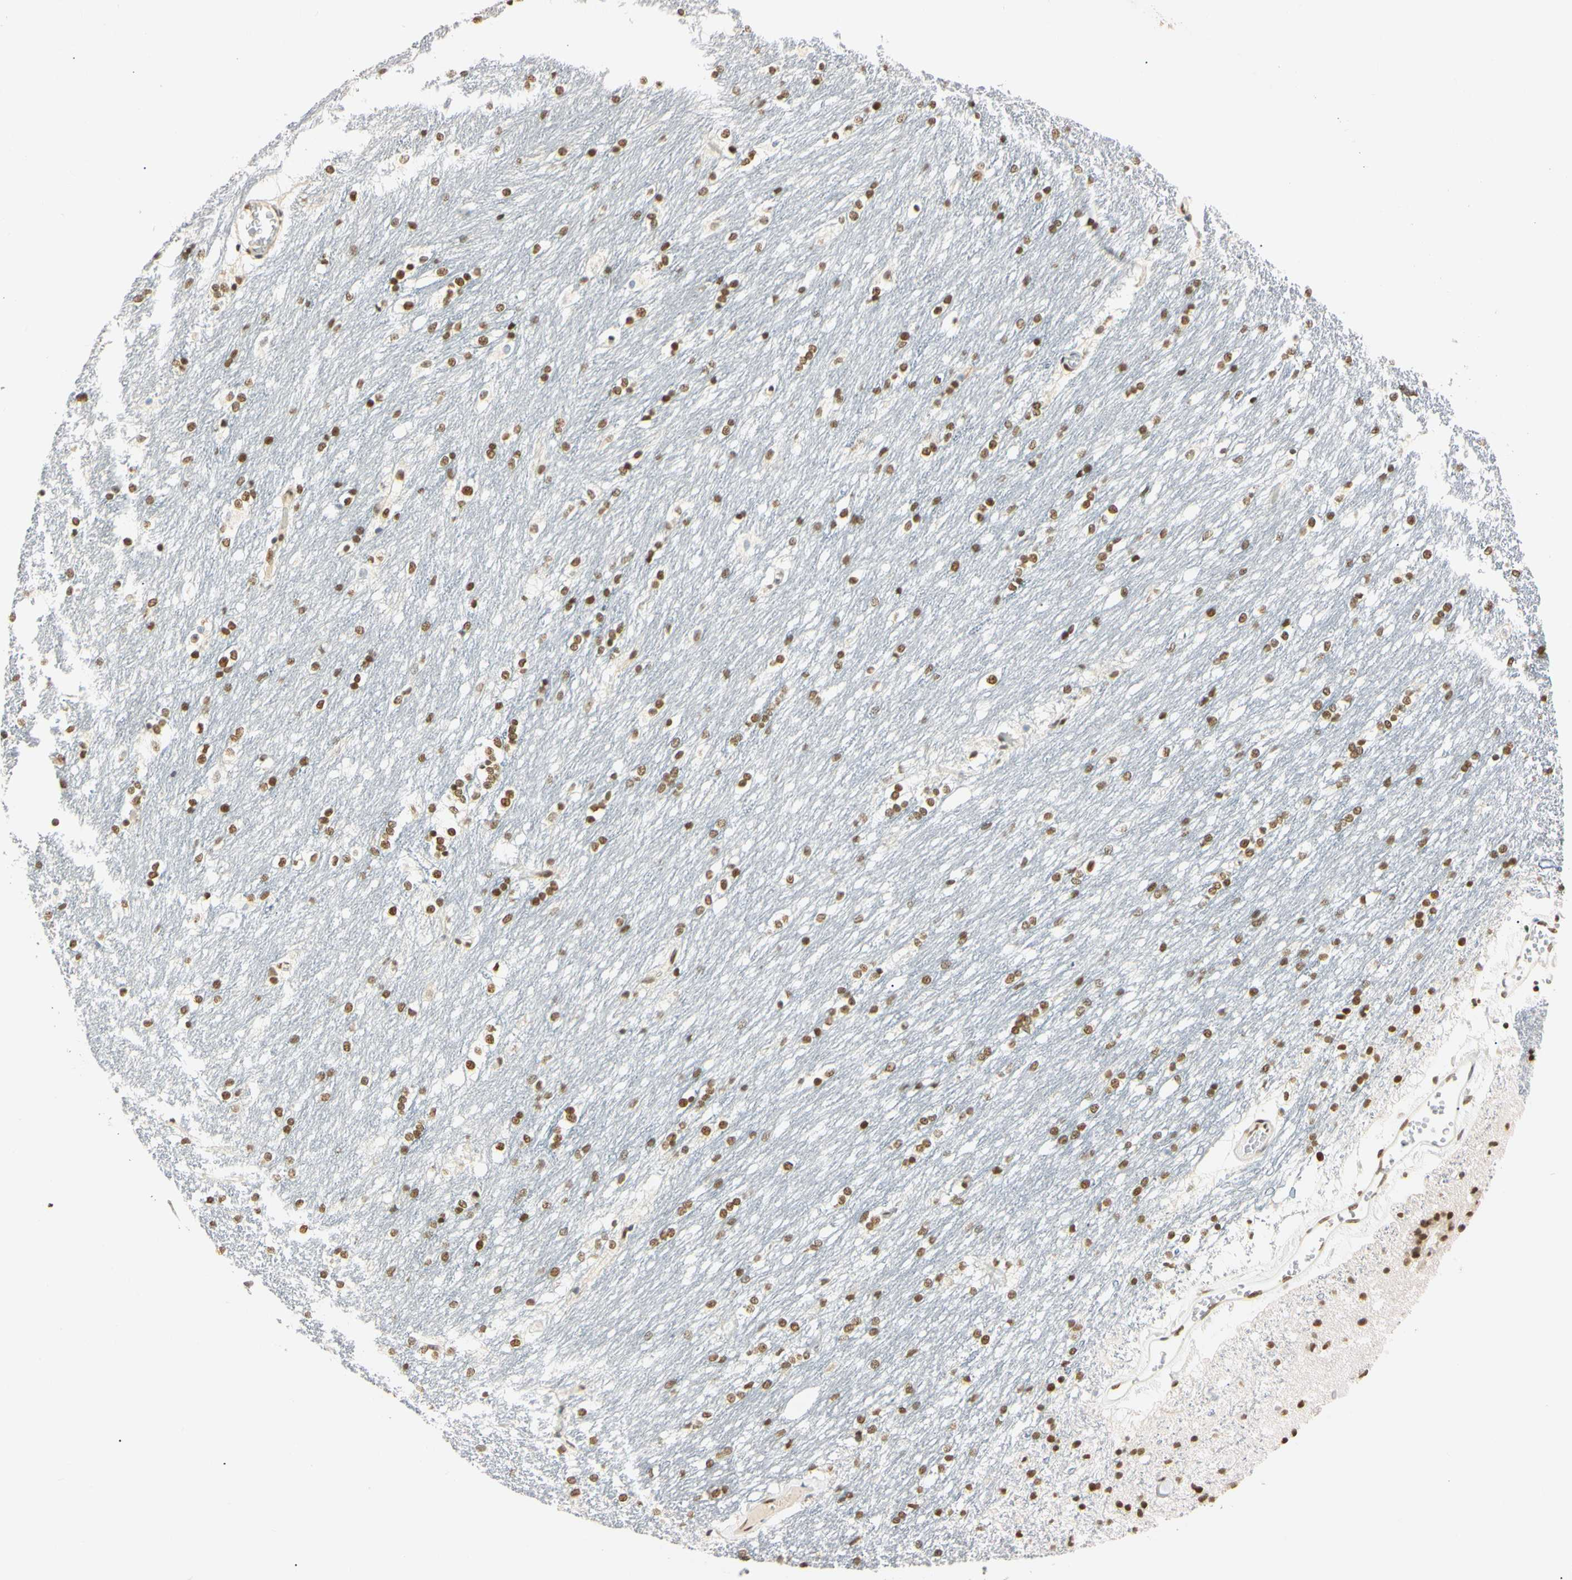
{"staining": {"intensity": "strong", "quantity": ">75%", "location": "nuclear"}, "tissue": "caudate", "cell_type": "Glial cells", "image_type": "normal", "snomed": [{"axis": "morphology", "description": "Normal tissue, NOS"}, {"axis": "topography", "description": "Lateral ventricle wall"}], "caption": "IHC of normal human caudate demonstrates high levels of strong nuclear staining in approximately >75% of glial cells. (Stains: DAB in brown, nuclei in blue, Microscopy: brightfield microscopy at high magnification).", "gene": "SMARCA5", "patient": {"sex": "female", "age": 19}}